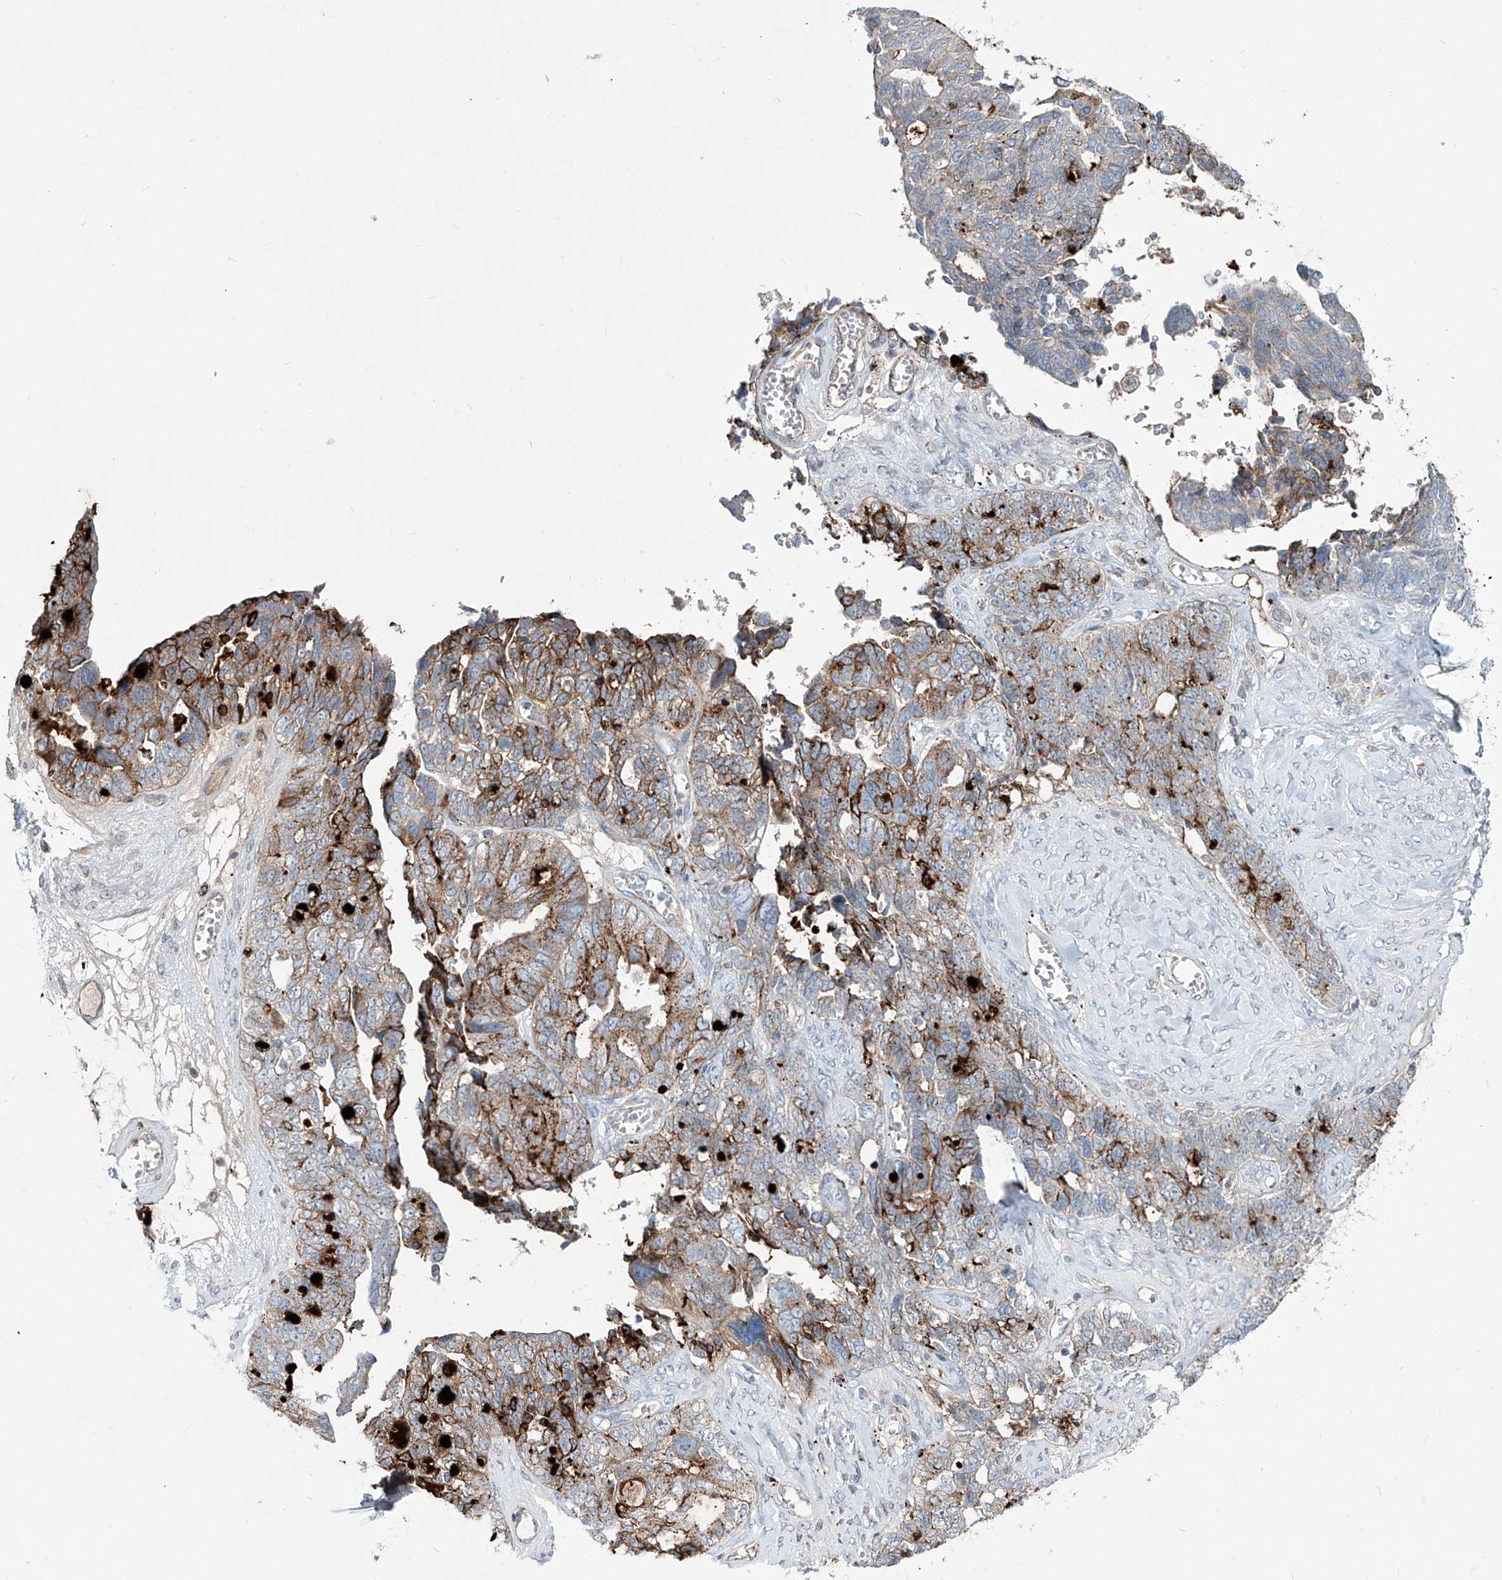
{"staining": {"intensity": "strong", "quantity": "<25%", "location": "cytoplasmic/membranous"}, "tissue": "ovarian cancer", "cell_type": "Tumor cells", "image_type": "cancer", "snomed": [{"axis": "morphology", "description": "Cystadenocarcinoma, serous, NOS"}, {"axis": "topography", "description": "Ovary"}], "caption": "Human ovarian cancer stained with a brown dye displays strong cytoplasmic/membranous positive positivity in about <25% of tumor cells.", "gene": "CDH5", "patient": {"sex": "female", "age": 79}}